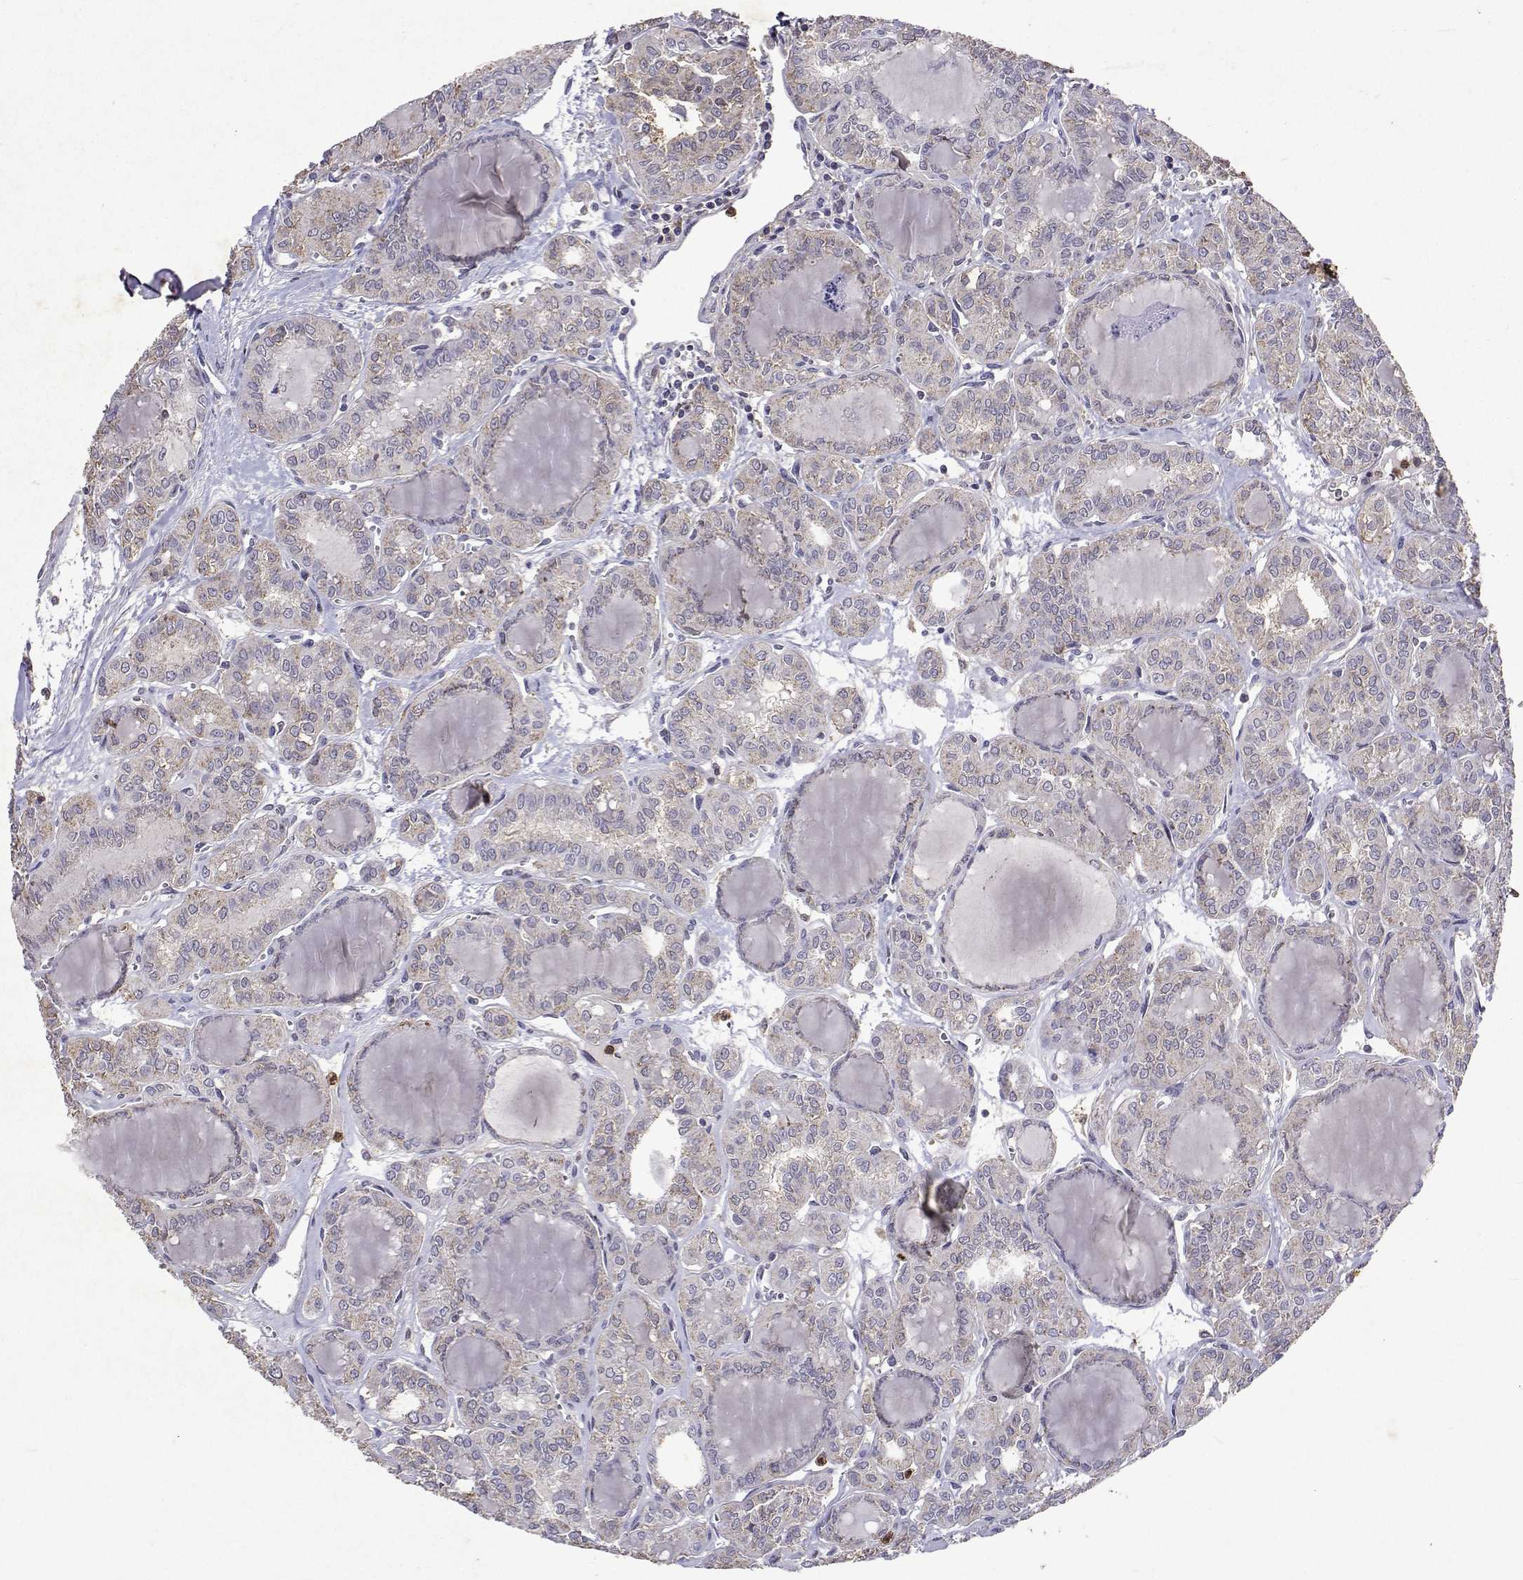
{"staining": {"intensity": "negative", "quantity": "none", "location": "none"}, "tissue": "thyroid cancer", "cell_type": "Tumor cells", "image_type": "cancer", "snomed": [{"axis": "morphology", "description": "Papillary adenocarcinoma, NOS"}, {"axis": "topography", "description": "Thyroid gland"}], "caption": "Photomicrograph shows no protein positivity in tumor cells of papillary adenocarcinoma (thyroid) tissue.", "gene": "APAF1", "patient": {"sex": "female", "age": 41}}